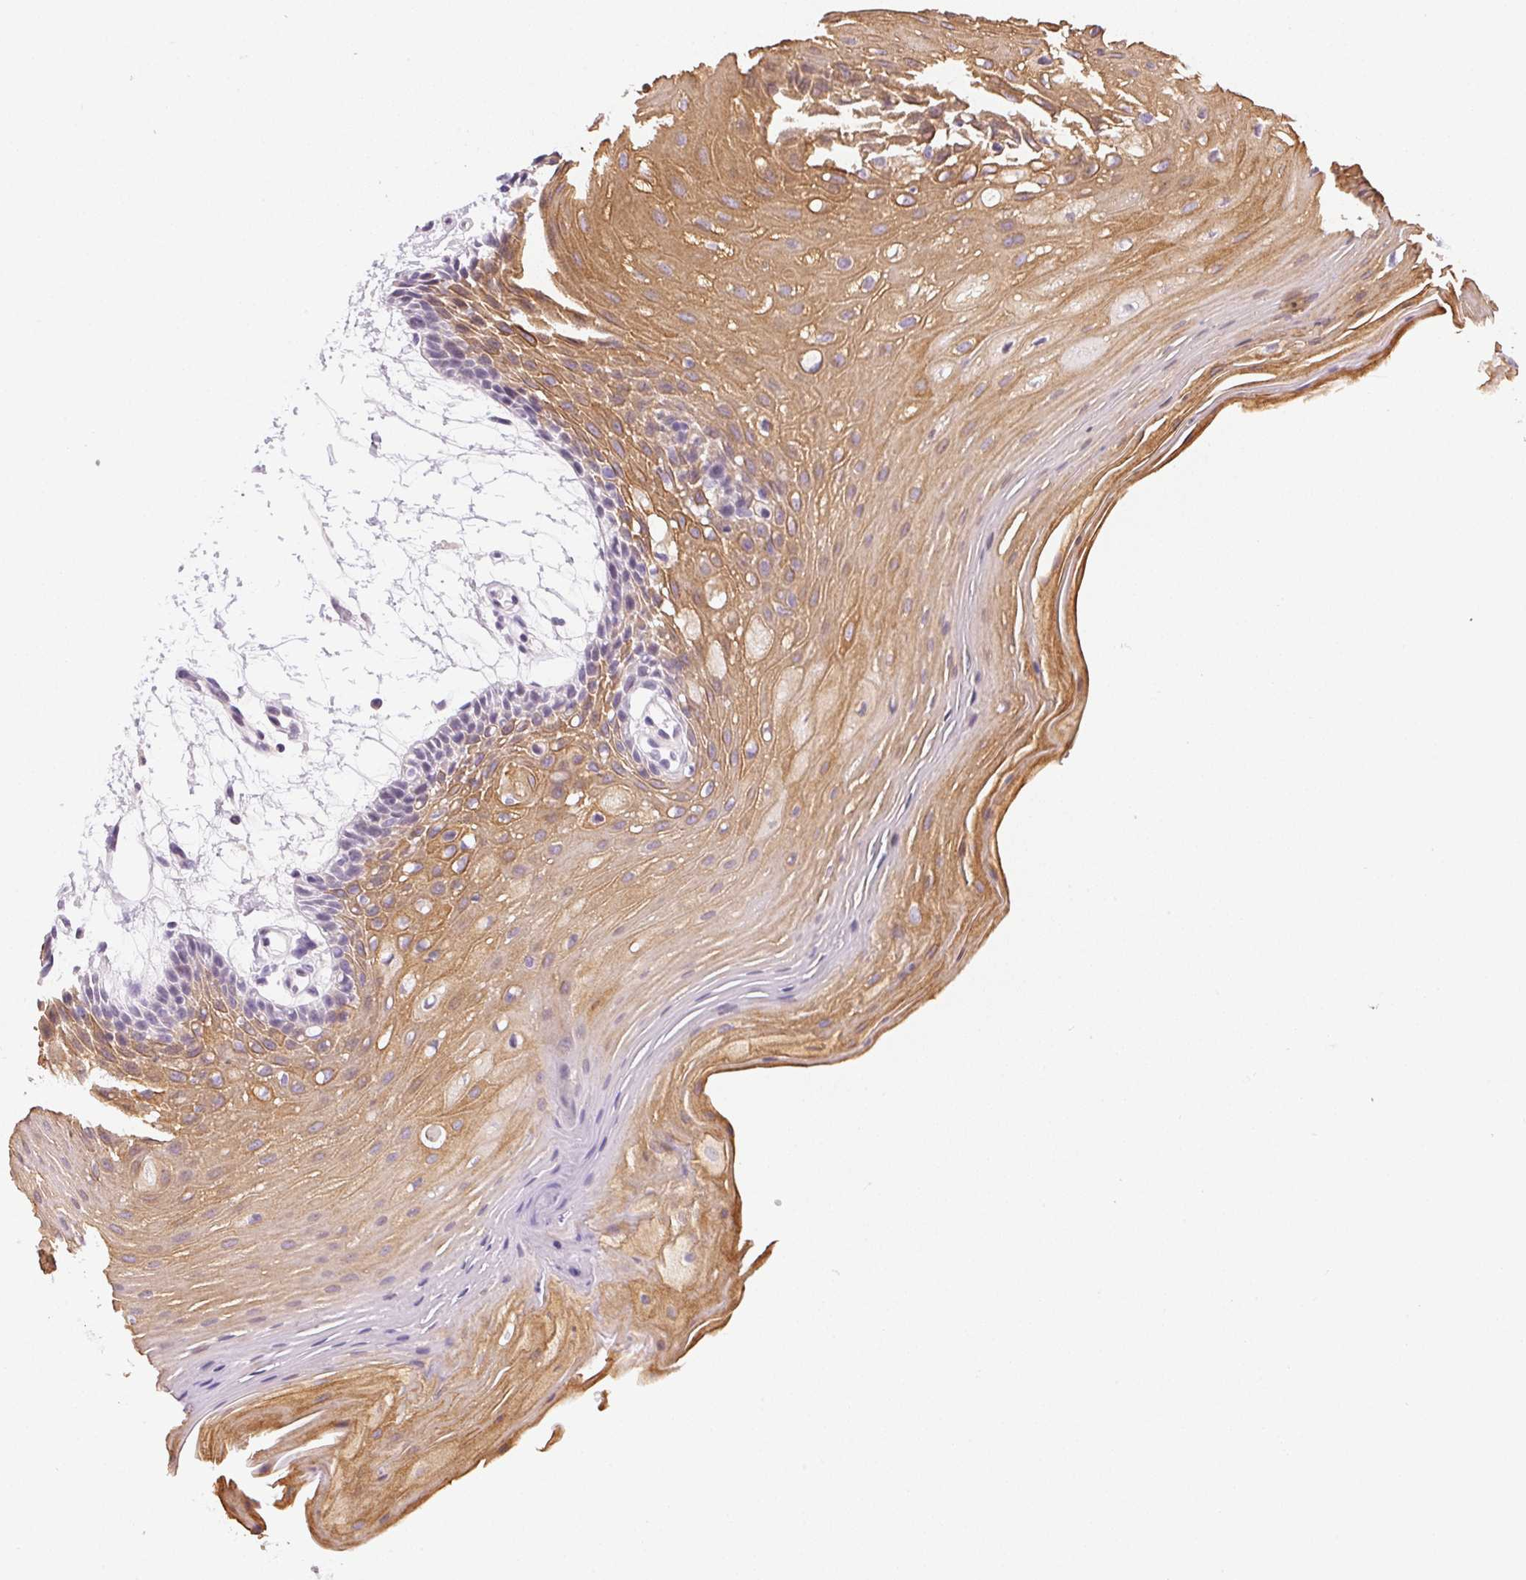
{"staining": {"intensity": "moderate", "quantity": "25%-75%", "location": "cytoplasmic/membranous"}, "tissue": "oral mucosa", "cell_type": "Squamous epithelial cells", "image_type": "normal", "snomed": [{"axis": "morphology", "description": "Normal tissue, NOS"}, {"axis": "morphology", "description": "Squamous cell carcinoma, NOS"}, {"axis": "topography", "description": "Oral tissue"}, {"axis": "topography", "description": "Tounge, NOS"}, {"axis": "topography", "description": "Head-Neck"}], "caption": "Immunohistochemical staining of benign oral mucosa exhibits medium levels of moderate cytoplasmic/membranous staining in approximately 25%-75% of squamous epithelial cells.", "gene": "GSDMC", "patient": {"sex": "male", "age": 62}}